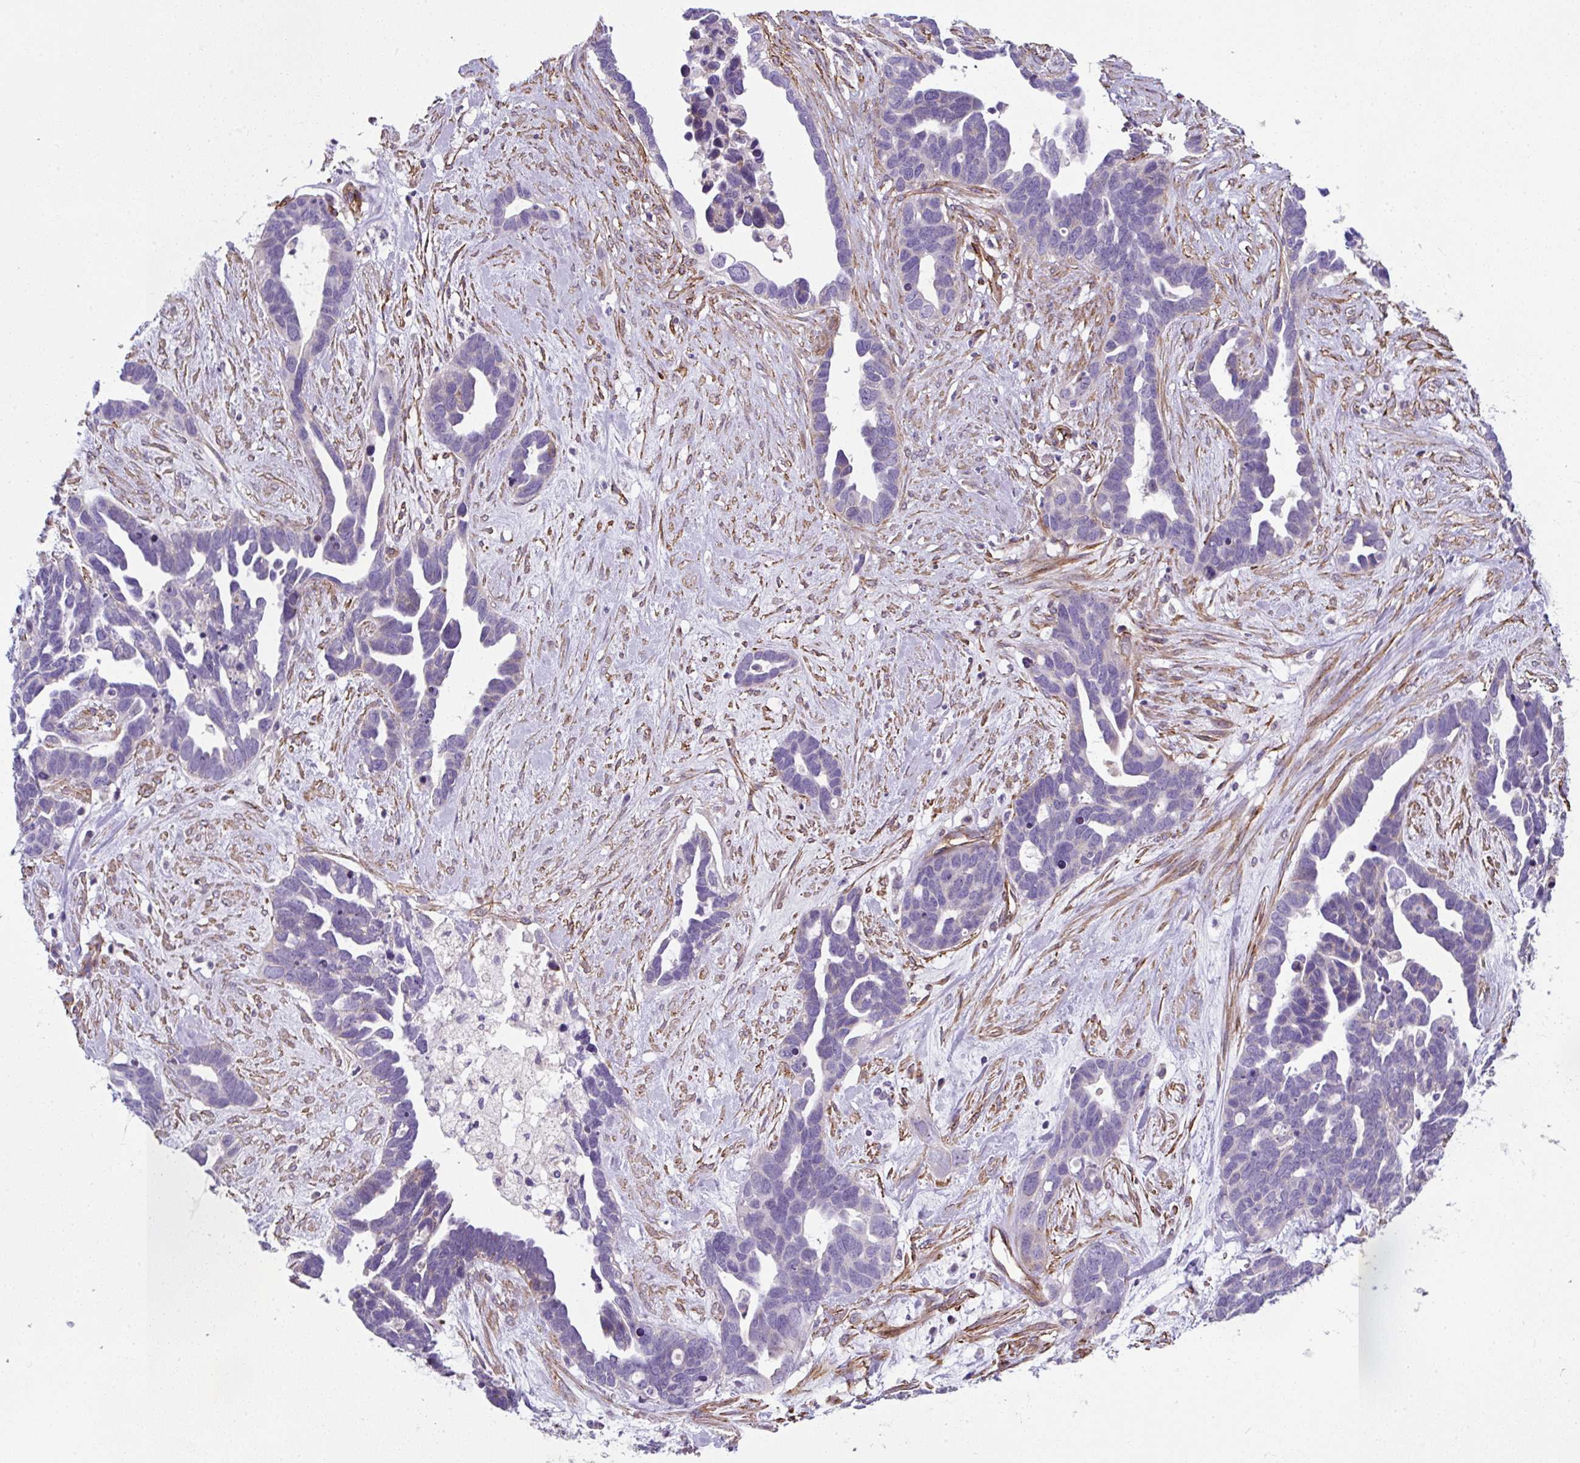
{"staining": {"intensity": "negative", "quantity": "none", "location": "none"}, "tissue": "ovarian cancer", "cell_type": "Tumor cells", "image_type": "cancer", "snomed": [{"axis": "morphology", "description": "Cystadenocarcinoma, serous, NOS"}, {"axis": "topography", "description": "Ovary"}], "caption": "This histopathology image is of ovarian cancer (serous cystadenocarcinoma) stained with immunohistochemistry (IHC) to label a protein in brown with the nuclei are counter-stained blue. There is no positivity in tumor cells.", "gene": "ANKUB1", "patient": {"sex": "female", "age": 54}}